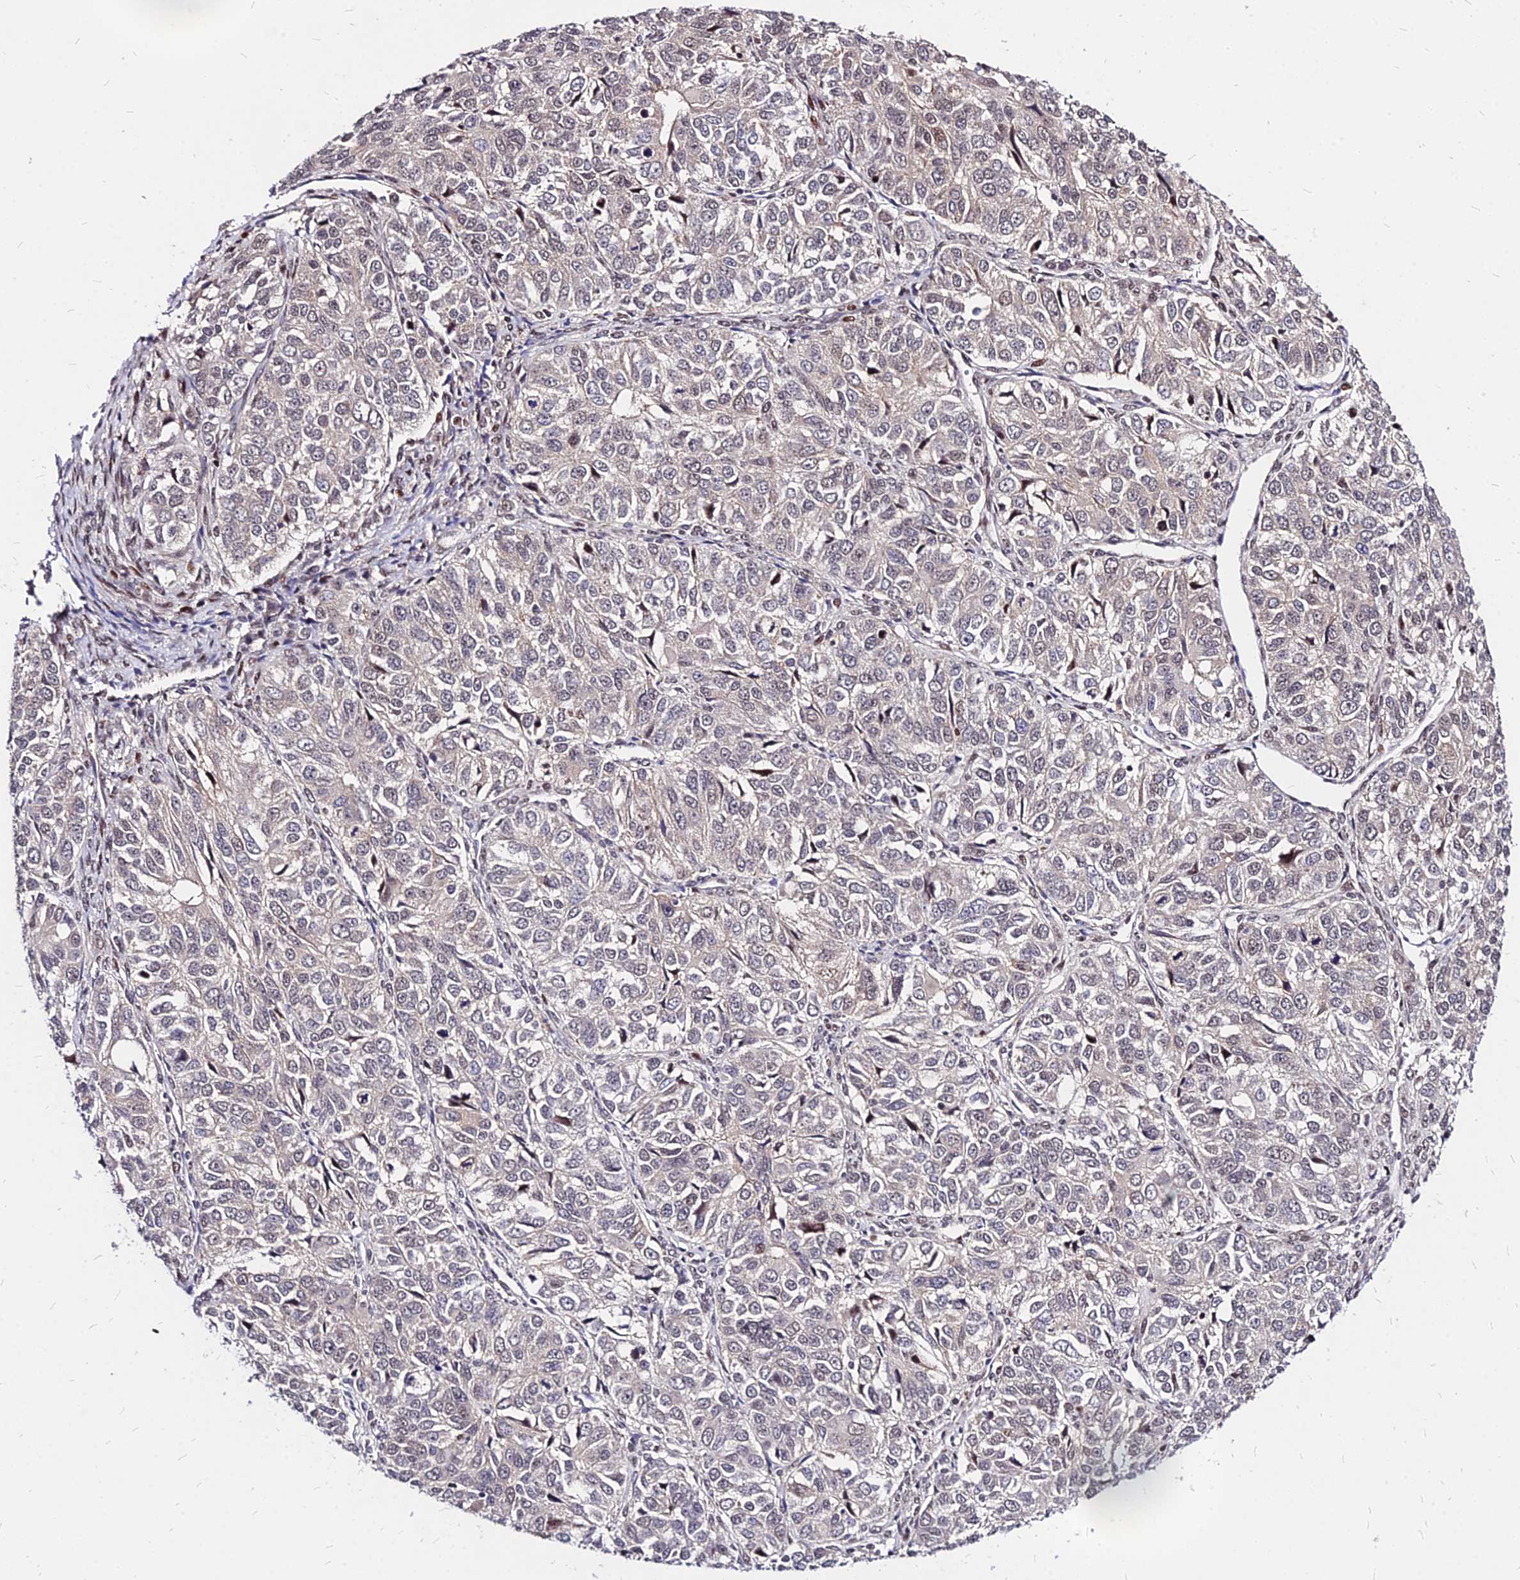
{"staining": {"intensity": "negative", "quantity": "none", "location": "none"}, "tissue": "ovarian cancer", "cell_type": "Tumor cells", "image_type": "cancer", "snomed": [{"axis": "morphology", "description": "Carcinoma, endometroid"}, {"axis": "topography", "description": "Ovary"}], "caption": "An image of human ovarian cancer is negative for staining in tumor cells.", "gene": "DDX55", "patient": {"sex": "female", "age": 51}}